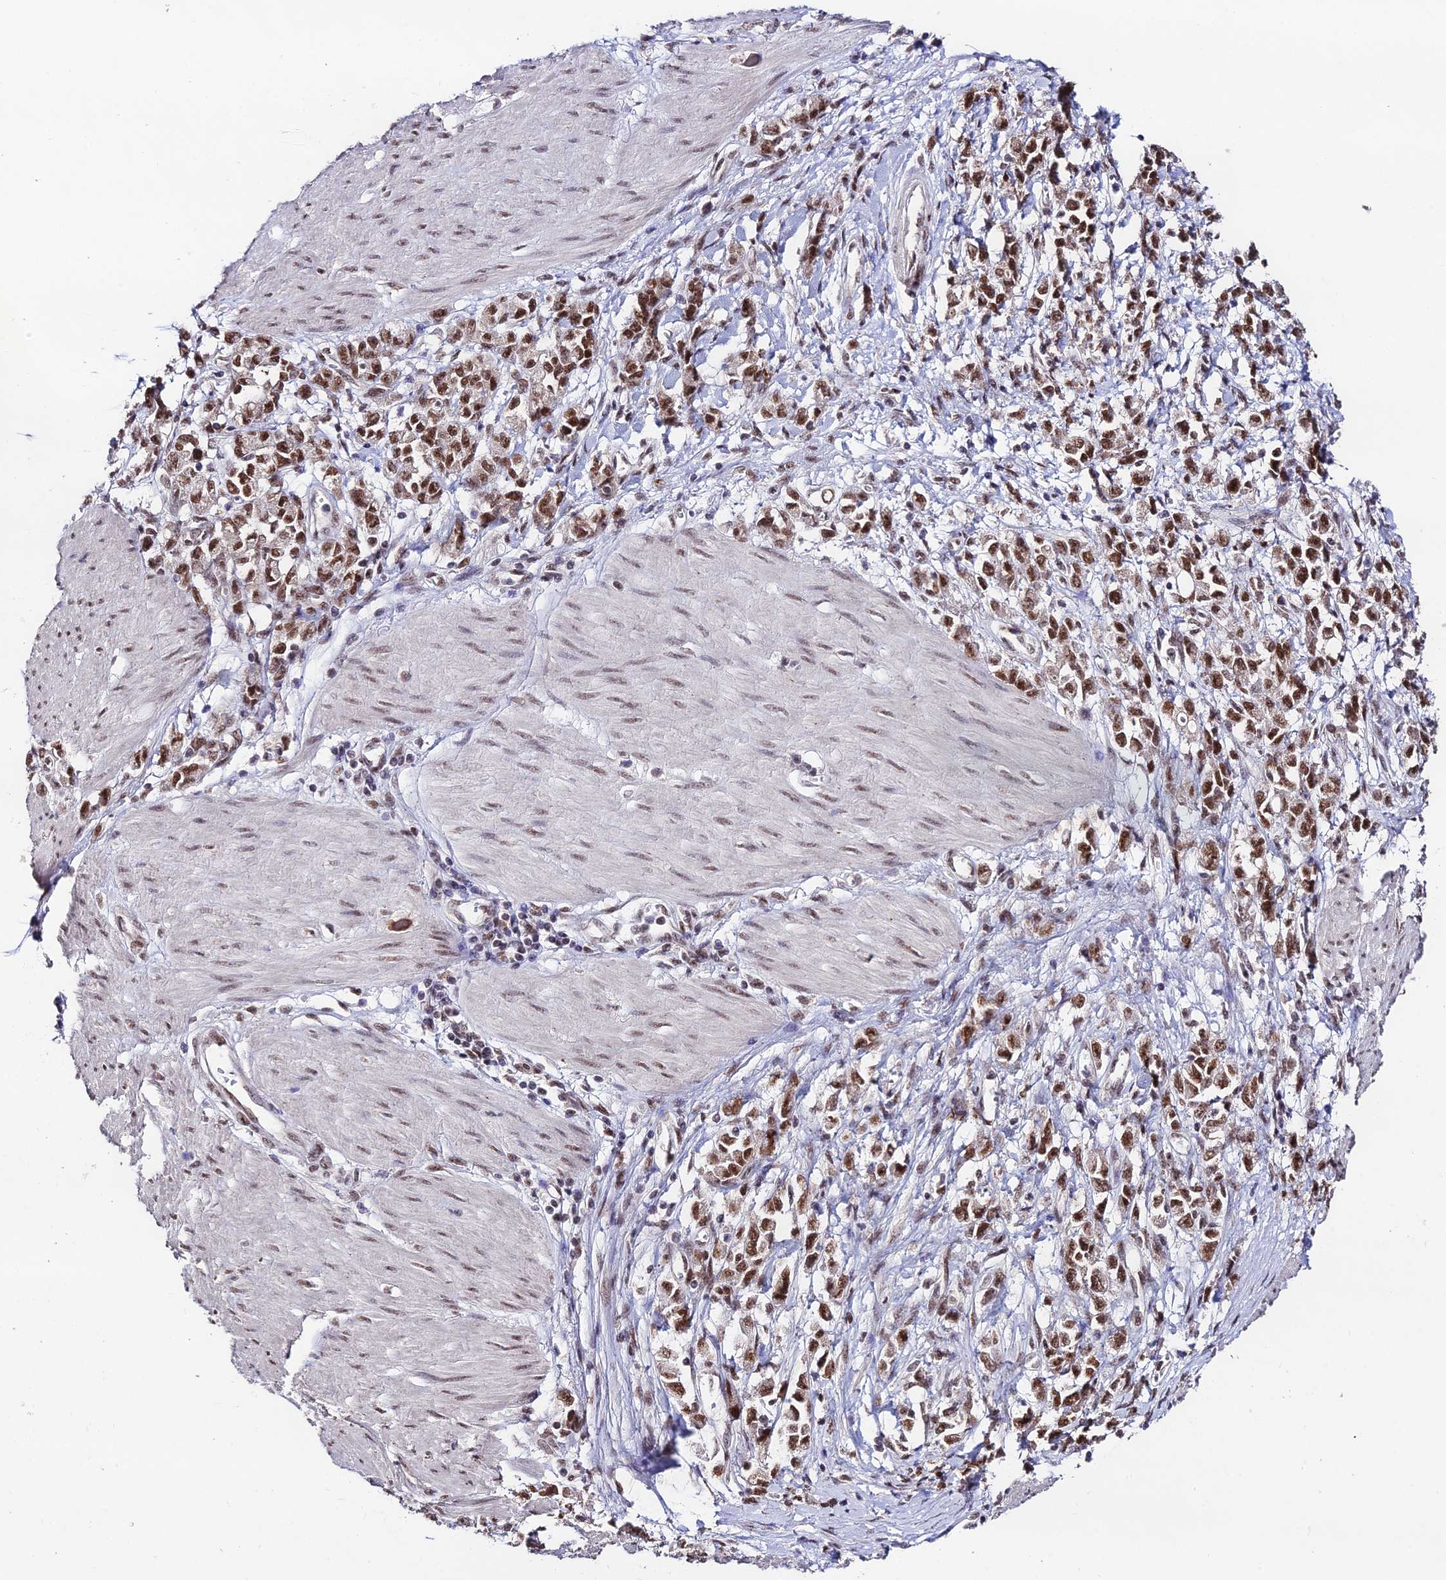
{"staining": {"intensity": "moderate", "quantity": ">75%", "location": "nuclear"}, "tissue": "stomach cancer", "cell_type": "Tumor cells", "image_type": "cancer", "snomed": [{"axis": "morphology", "description": "Adenocarcinoma, NOS"}, {"axis": "topography", "description": "Stomach"}], "caption": "The immunohistochemical stain labels moderate nuclear expression in tumor cells of stomach cancer tissue.", "gene": "THOC7", "patient": {"sex": "female", "age": 76}}